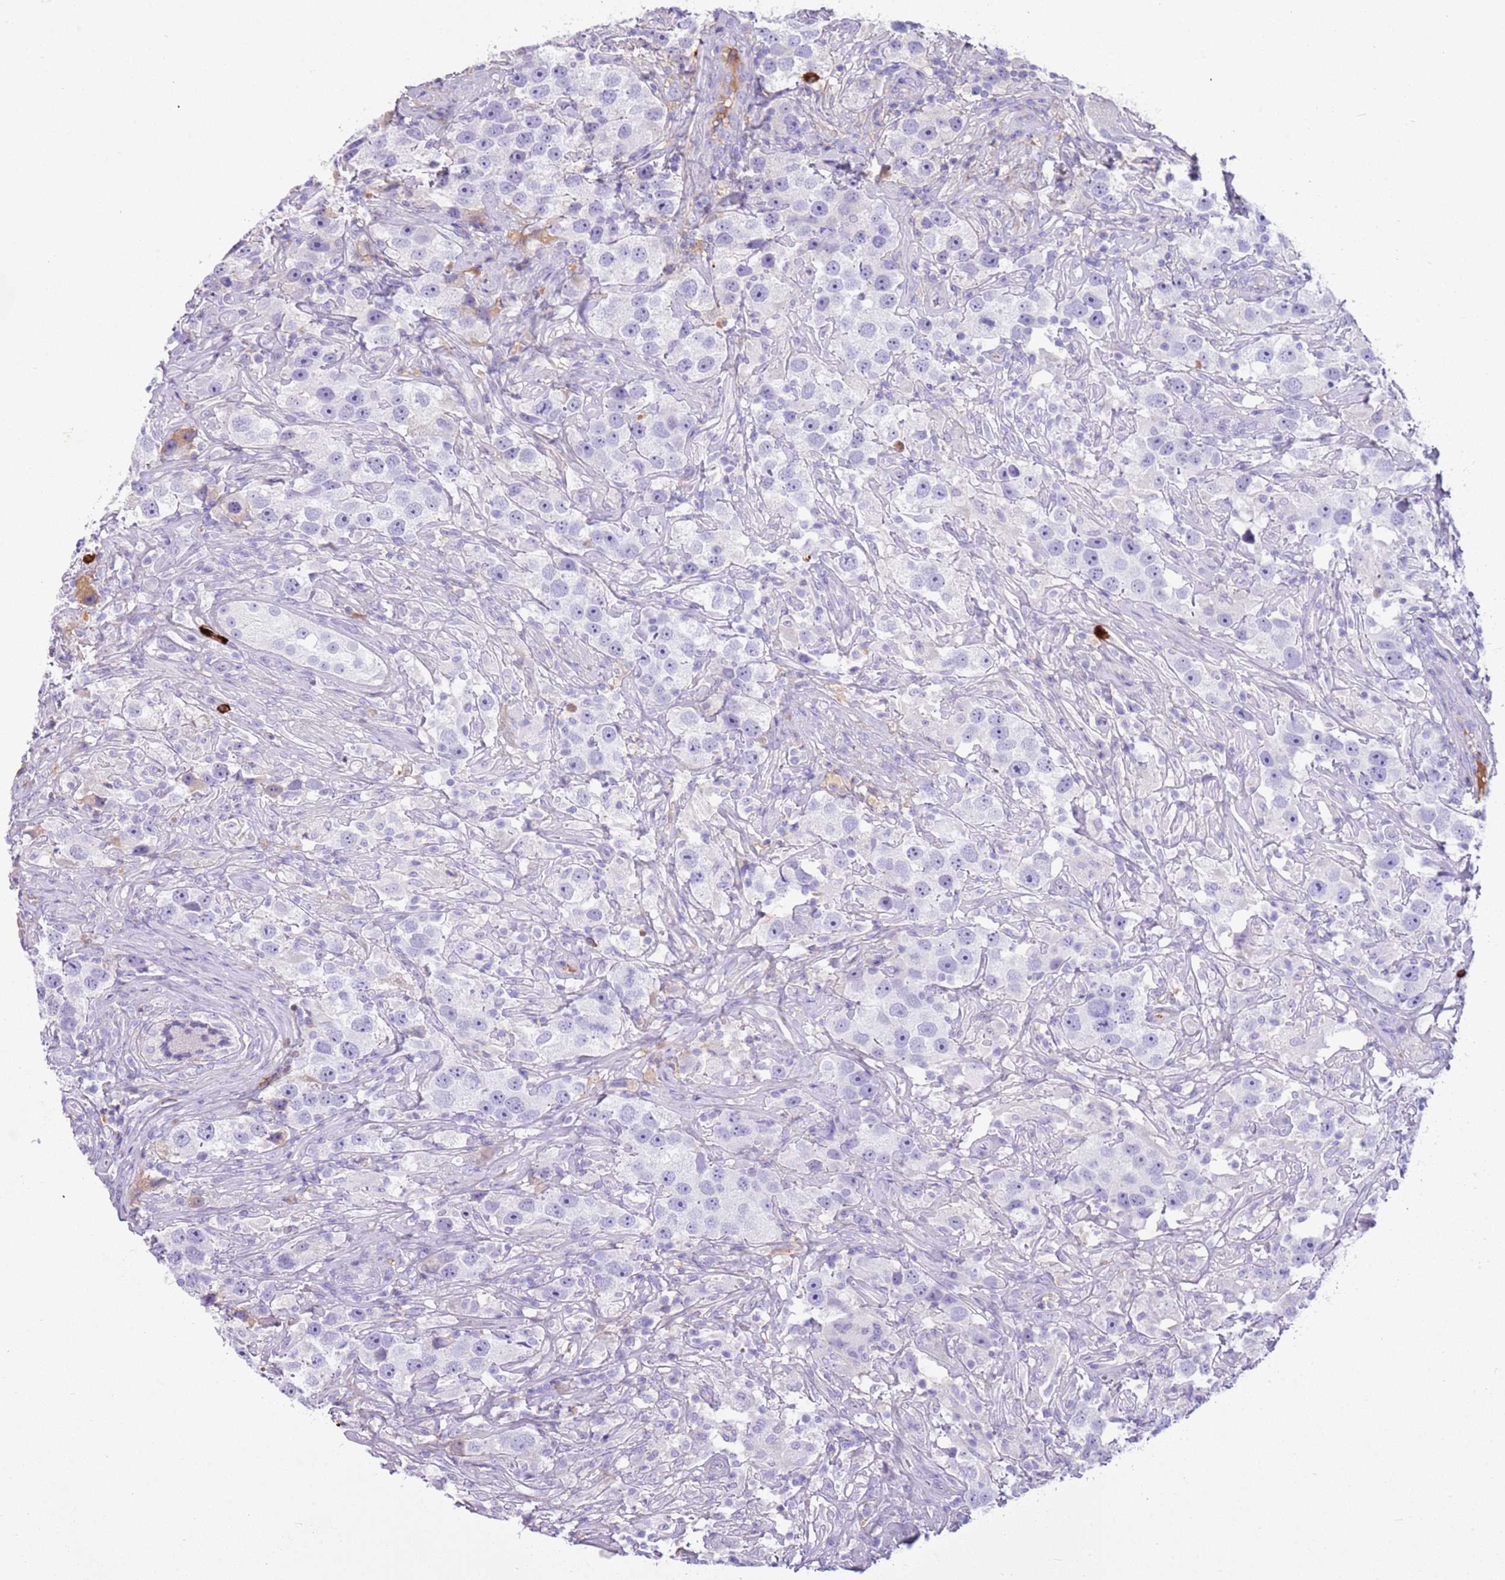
{"staining": {"intensity": "negative", "quantity": "none", "location": "none"}, "tissue": "testis cancer", "cell_type": "Tumor cells", "image_type": "cancer", "snomed": [{"axis": "morphology", "description": "Seminoma, NOS"}, {"axis": "topography", "description": "Testis"}], "caption": "IHC histopathology image of seminoma (testis) stained for a protein (brown), which exhibits no staining in tumor cells.", "gene": "IGKV3D-11", "patient": {"sex": "male", "age": 49}}